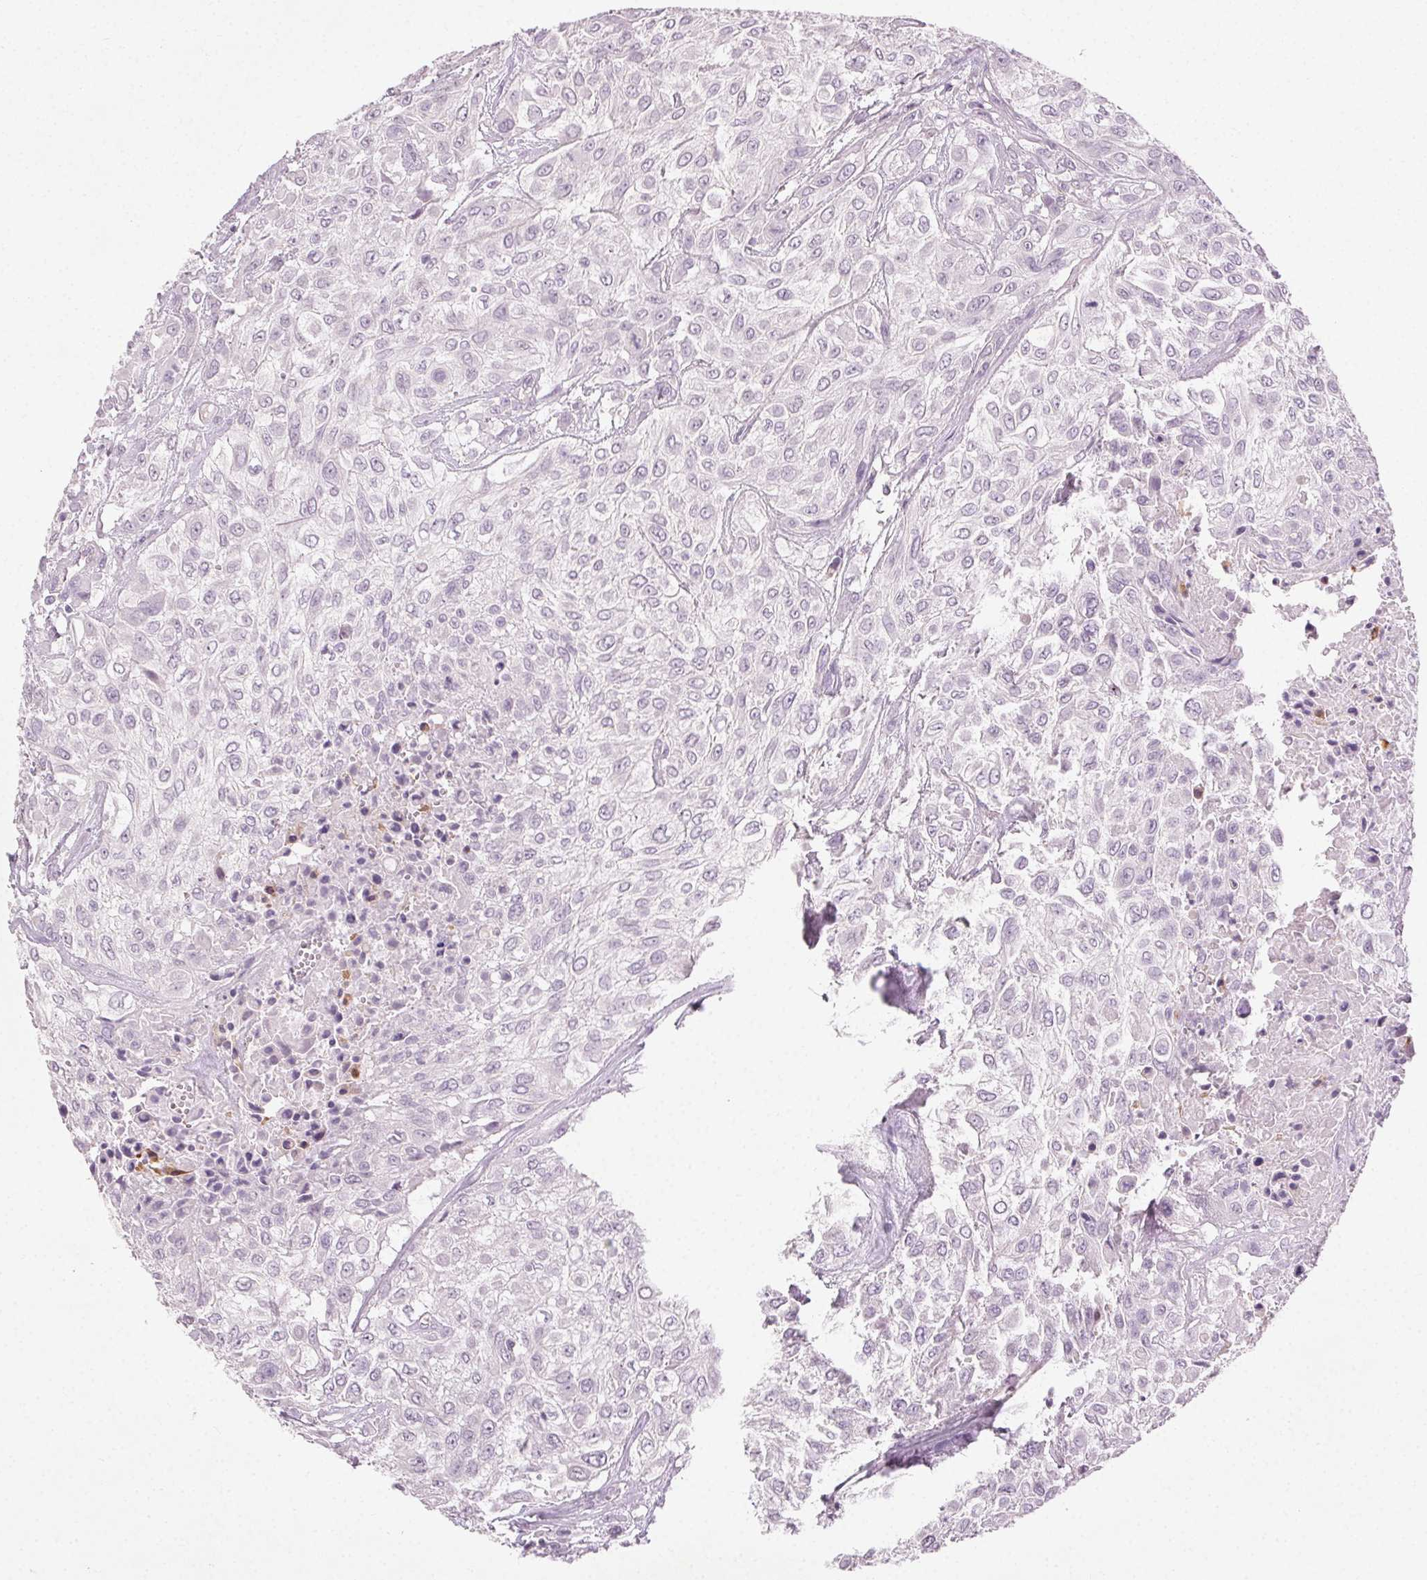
{"staining": {"intensity": "negative", "quantity": "none", "location": "none"}, "tissue": "urothelial cancer", "cell_type": "Tumor cells", "image_type": "cancer", "snomed": [{"axis": "morphology", "description": "Urothelial carcinoma, High grade"}, {"axis": "topography", "description": "Urinary bladder"}], "caption": "Histopathology image shows no significant protein positivity in tumor cells of urothelial cancer.", "gene": "CLTRN", "patient": {"sex": "male", "age": 57}}